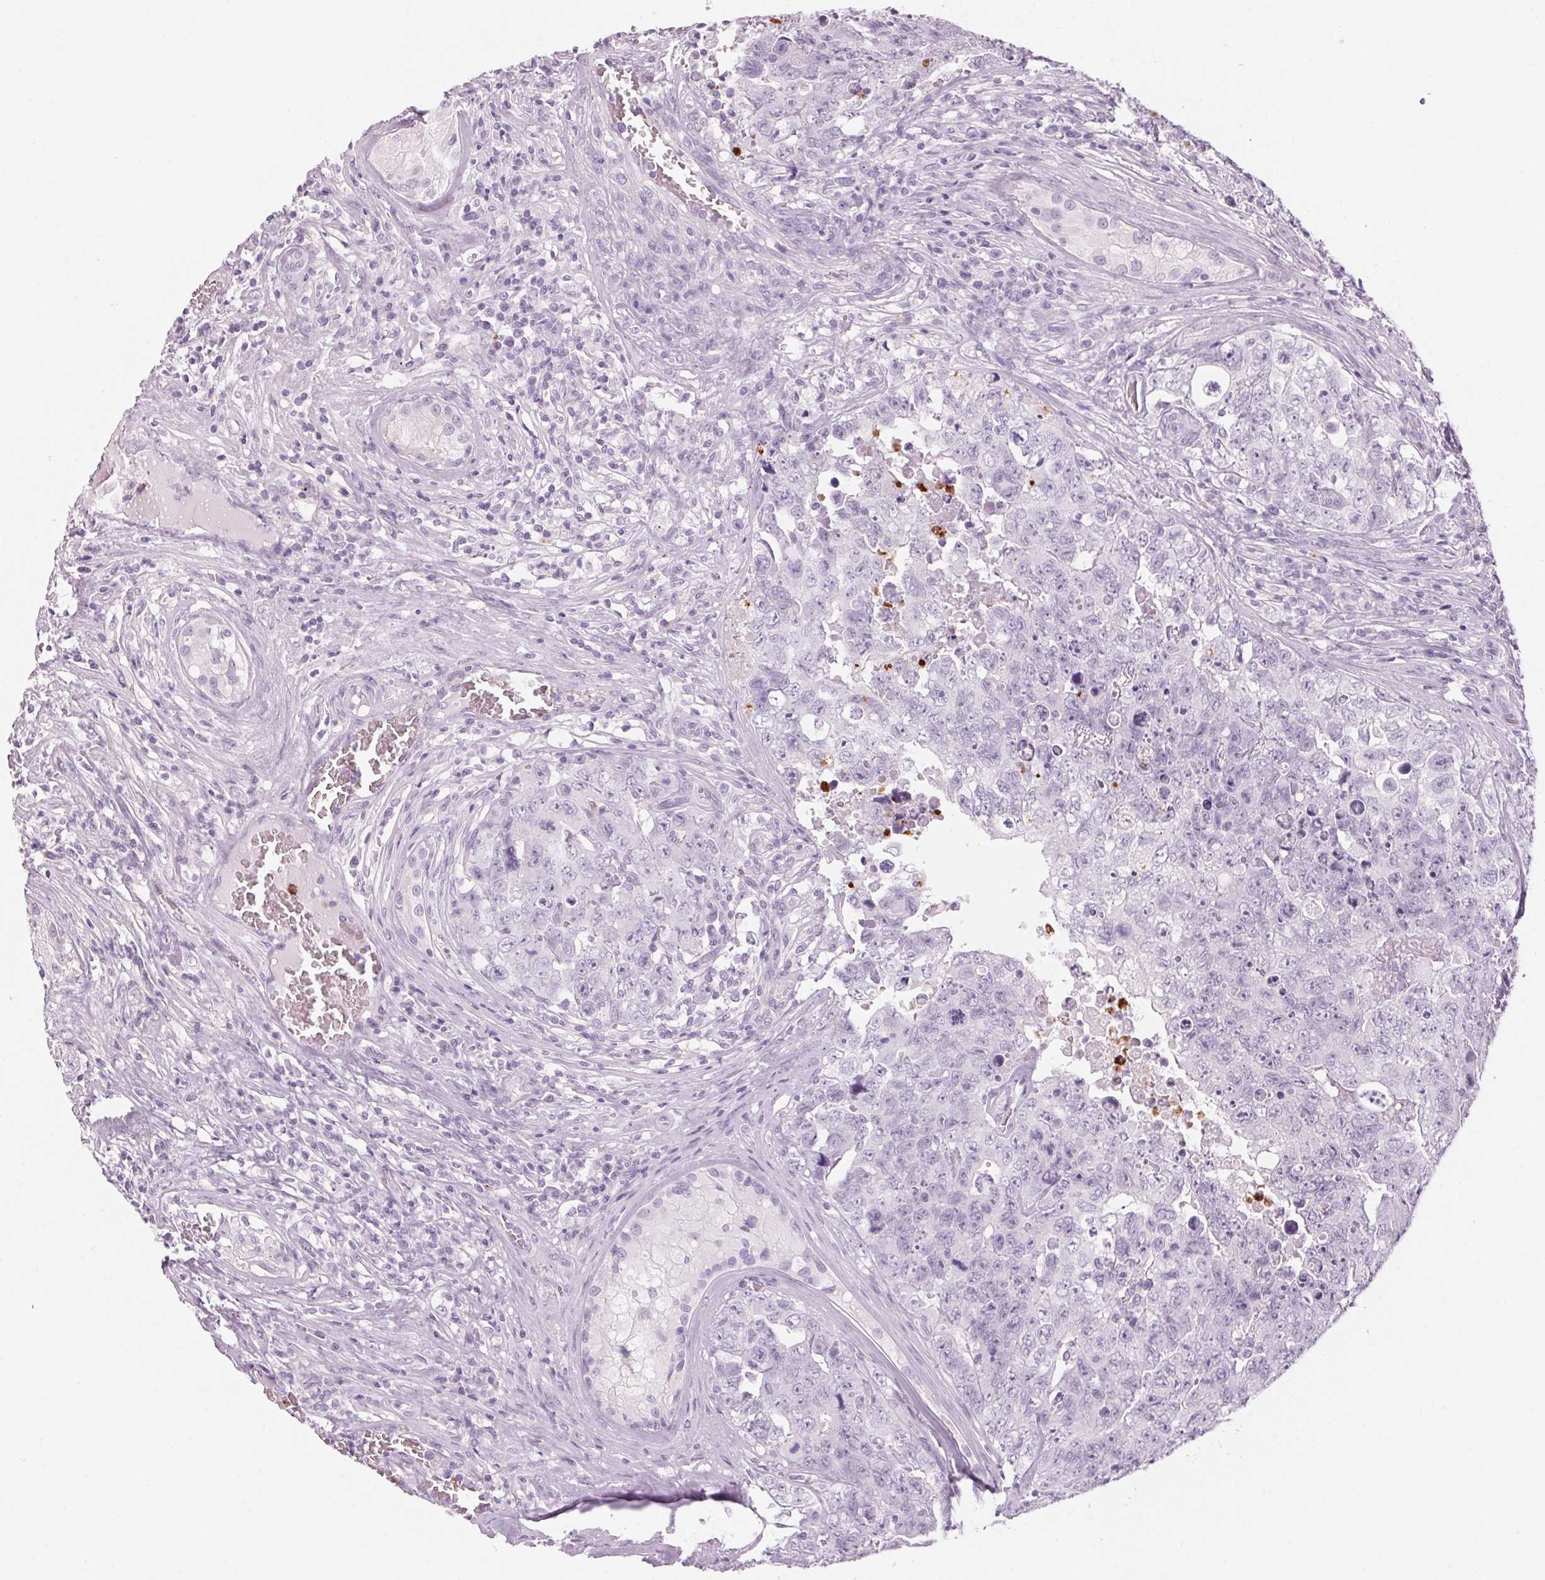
{"staining": {"intensity": "negative", "quantity": "none", "location": "none"}, "tissue": "testis cancer", "cell_type": "Tumor cells", "image_type": "cancer", "snomed": [{"axis": "morphology", "description": "Carcinoma, Embryonal, NOS"}, {"axis": "topography", "description": "Testis"}], "caption": "An immunohistochemistry micrograph of testis cancer (embryonal carcinoma) is shown. There is no staining in tumor cells of testis cancer (embryonal carcinoma).", "gene": "KLK7", "patient": {"sex": "male", "age": 24}}